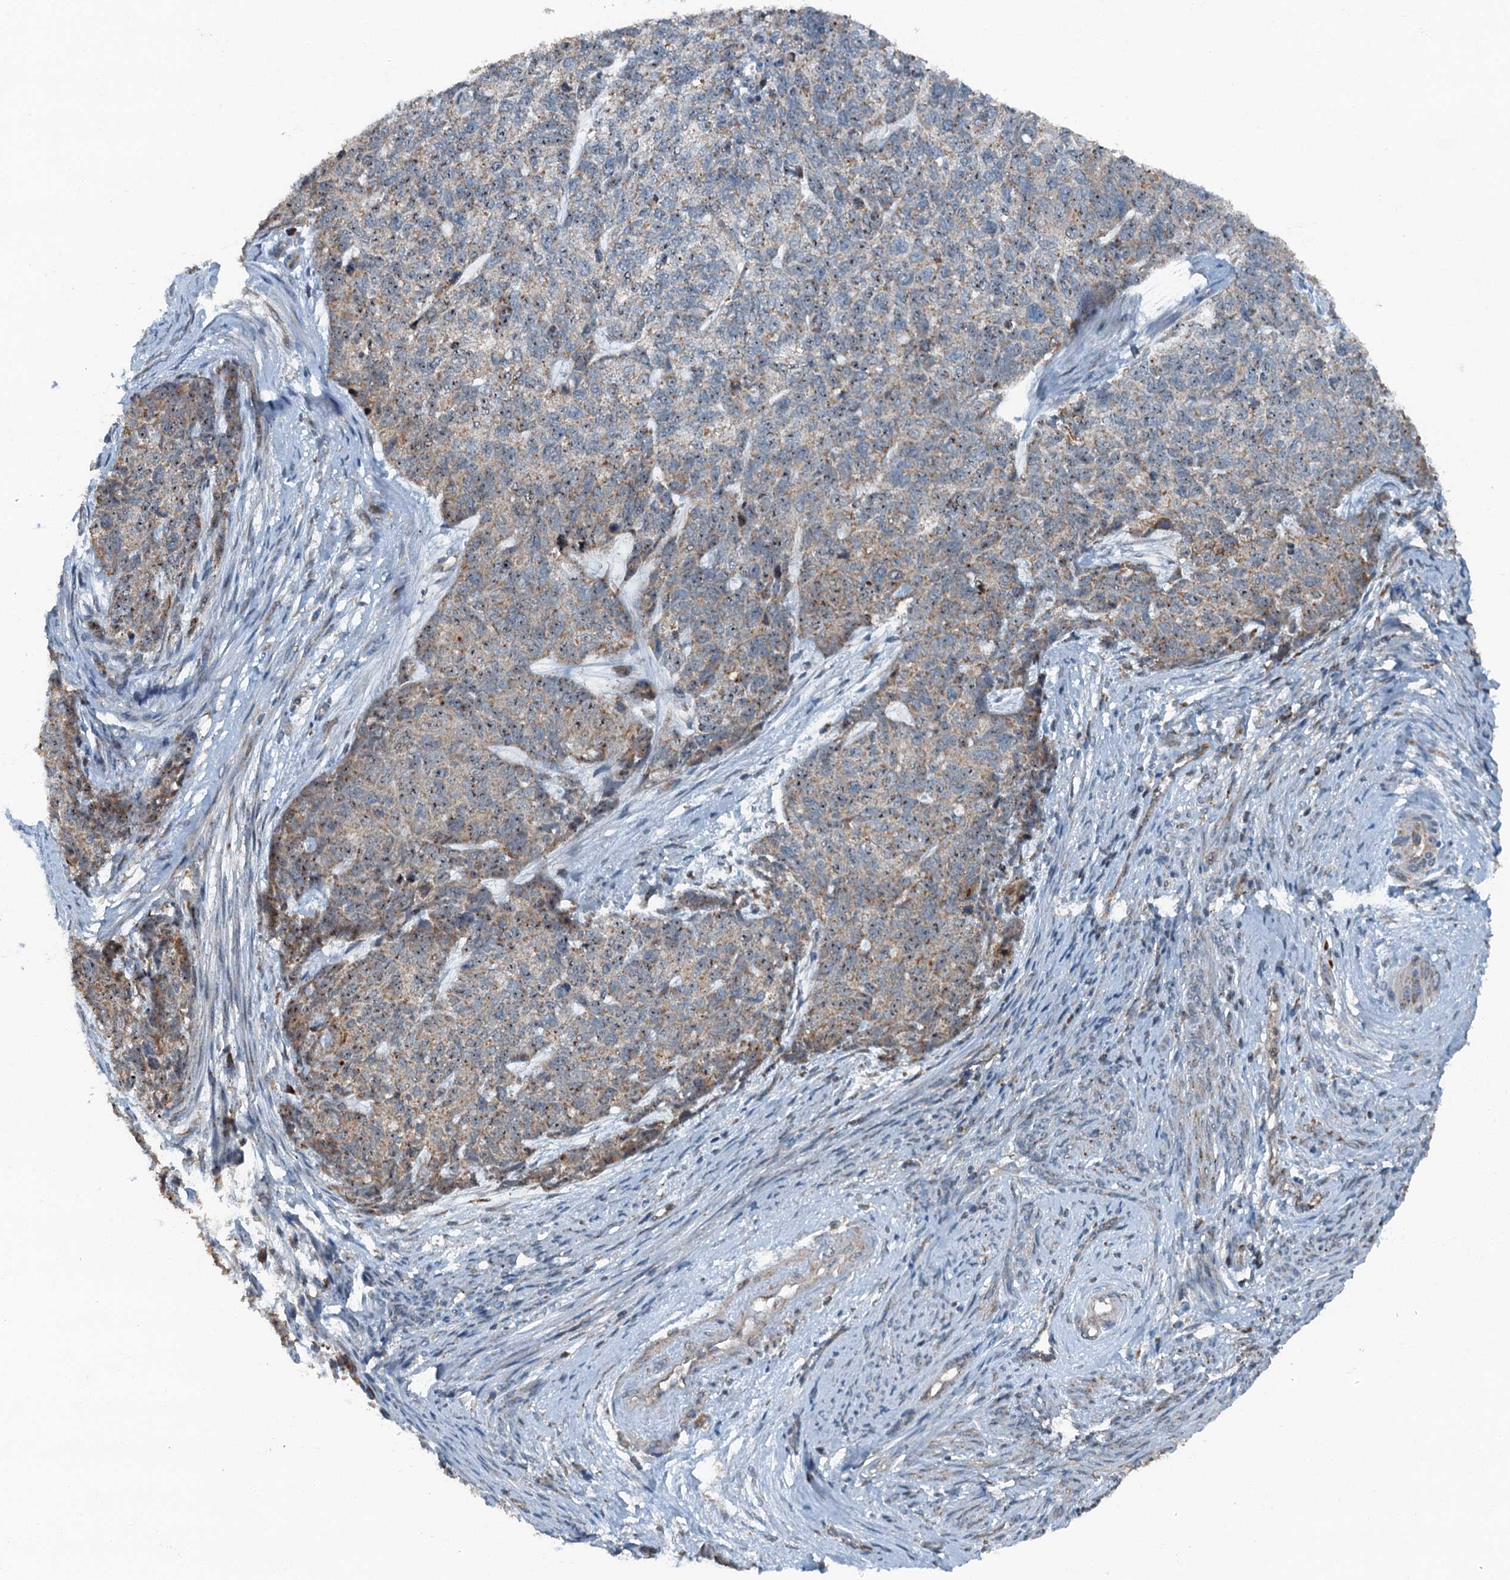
{"staining": {"intensity": "weak", "quantity": ">75%", "location": "cytoplasmic/membranous"}, "tissue": "cervical cancer", "cell_type": "Tumor cells", "image_type": "cancer", "snomed": [{"axis": "morphology", "description": "Squamous cell carcinoma, NOS"}, {"axis": "topography", "description": "Cervix"}], "caption": "A micrograph showing weak cytoplasmic/membranous staining in about >75% of tumor cells in squamous cell carcinoma (cervical), as visualized by brown immunohistochemical staining.", "gene": "BMERB1", "patient": {"sex": "female", "age": 63}}